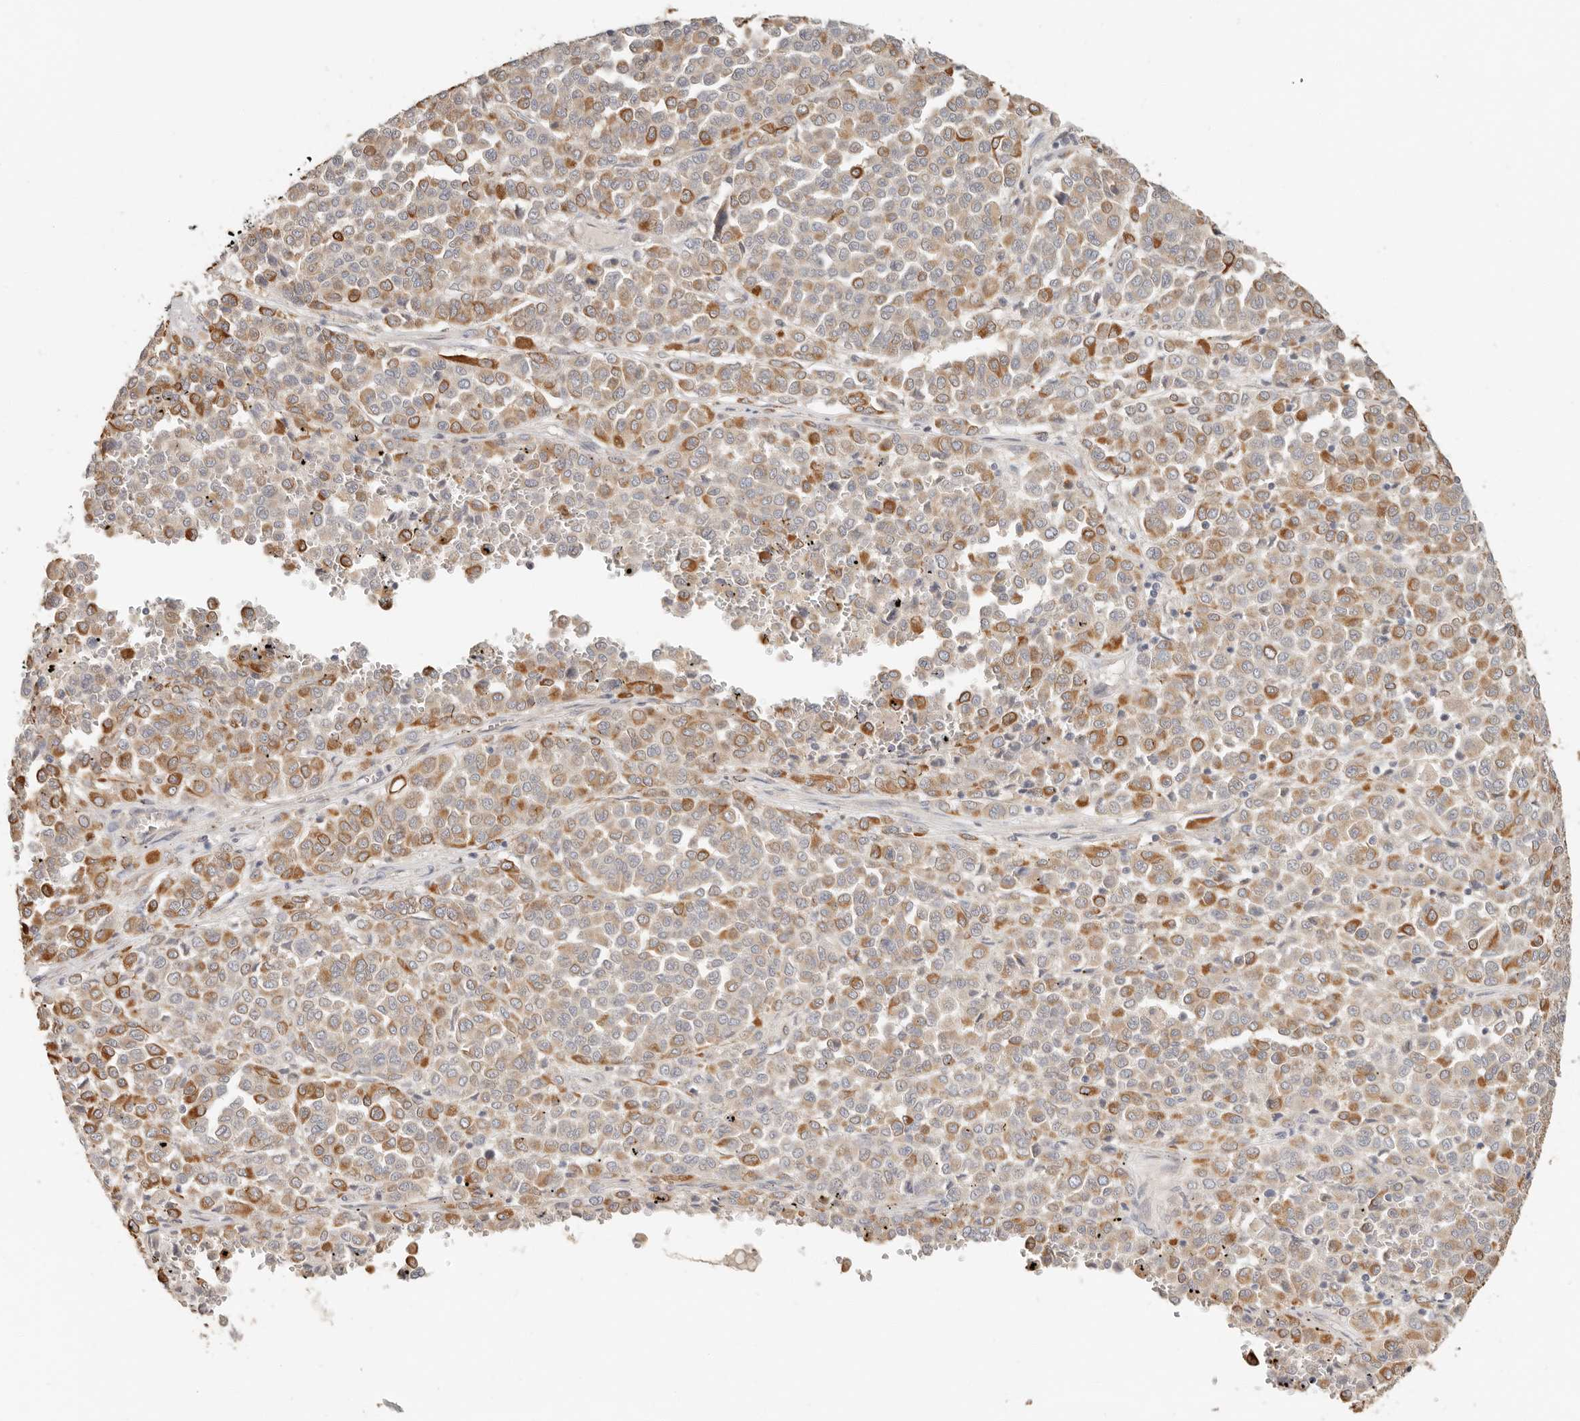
{"staining": {"intensity": "moderate", "quantity": "25%-75%", "location": "cytoplasmic/membranous"}, "tissue": "melanoma", "cell_type": "Tumor cells", "image_type": "cancer", "snomed": [{"axis": "morphology", "description": "Malignant melanoma, Metastatic site"}, {"axis": "topography", "description": "Pancreas"}], "caption": "This is a micrograph of immunohistochemistry (IHC) staining of malignant melanoma (metastatic site), which shows moderate staining in the cytoplasmic/membranous of tumor cells.", "gene": "SPRING1", "patient": {"sex": "female", "age": 30}}